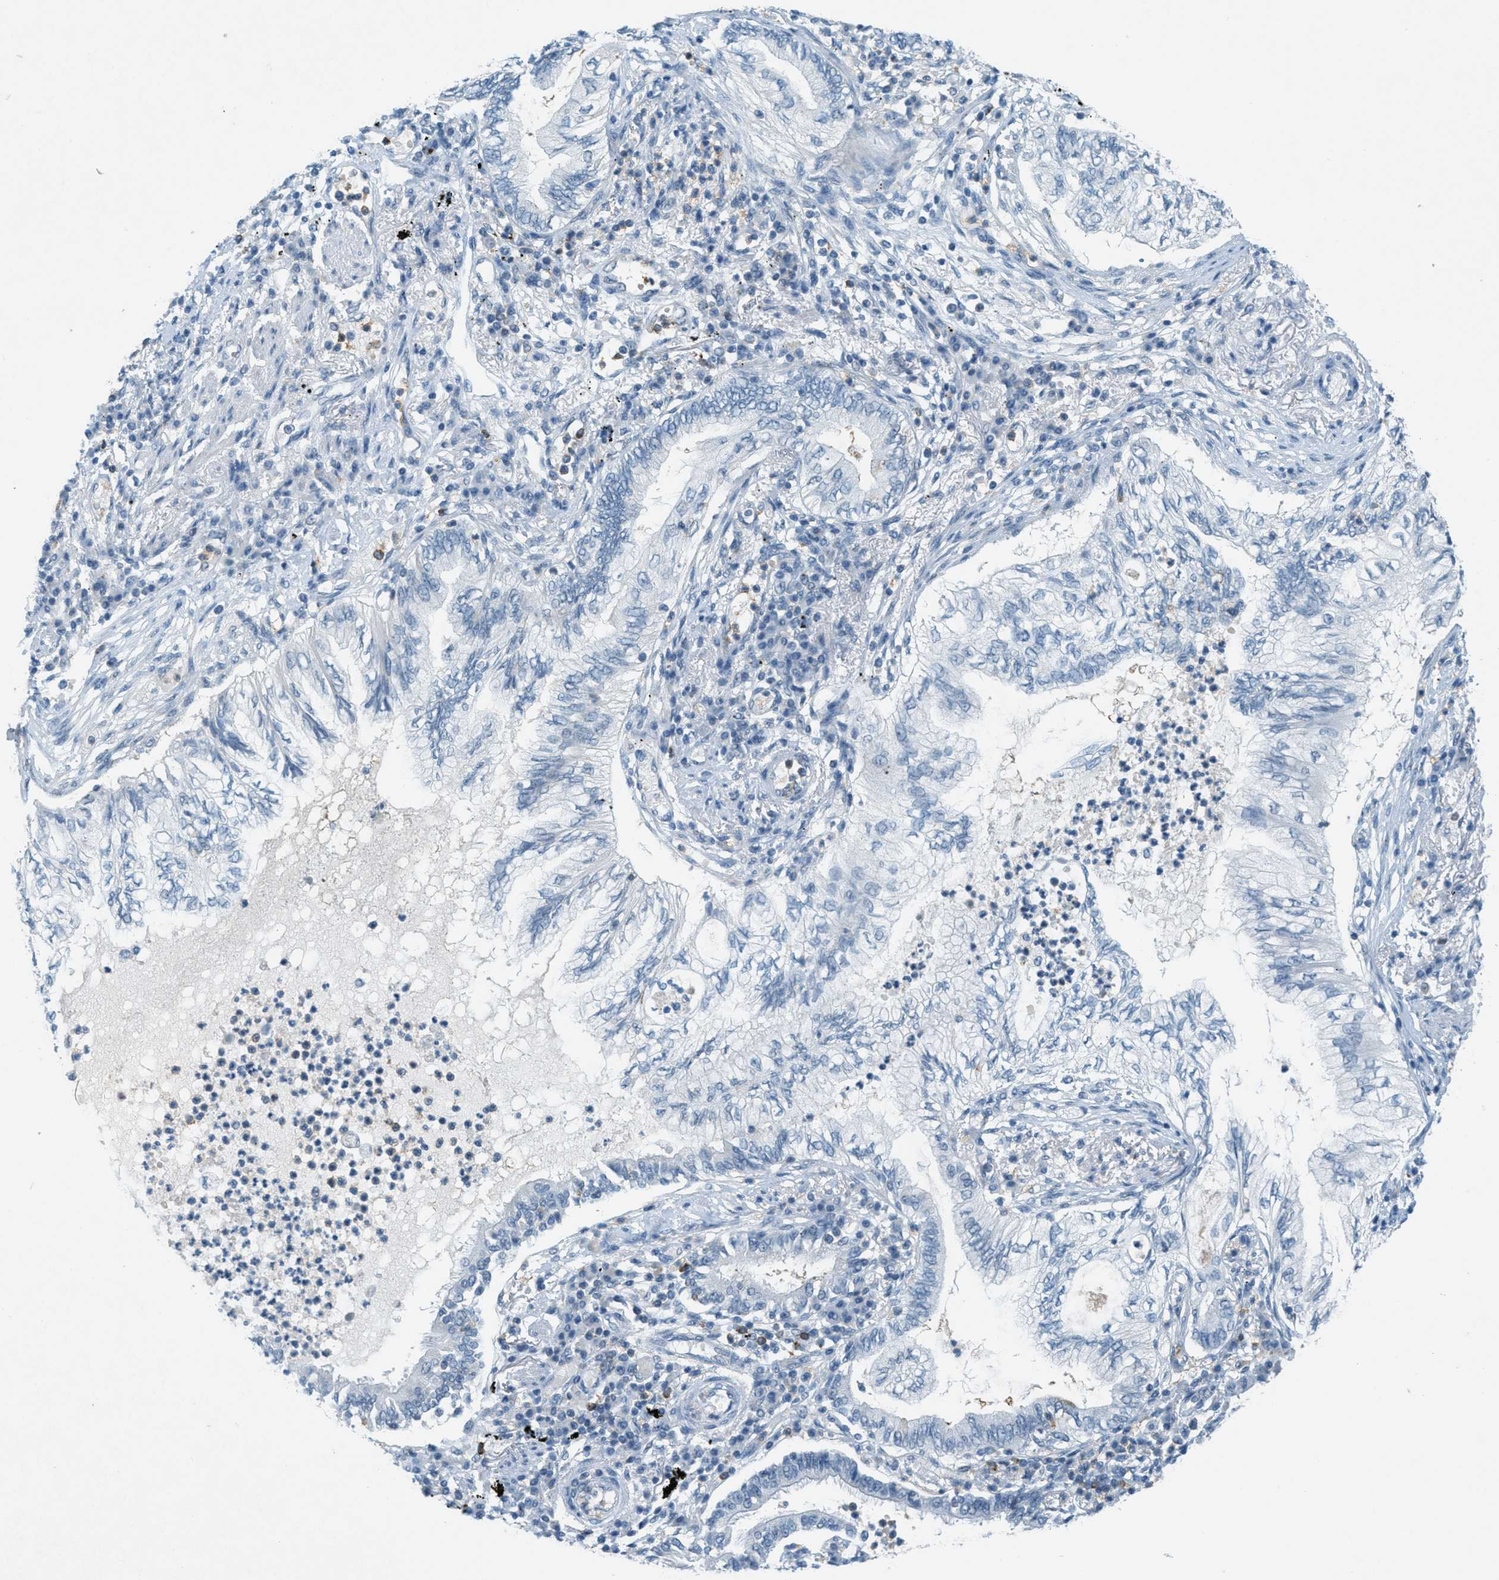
{"staining": {"intensity": "negative", "quantity": "none", "location": "none"}, "tissue": "lung cancer", "cell_type": "Tumor cells", "image_type": "cancer", "snomed": [{"axis": "morphology", "description": "Normal tissue, NOS"}, {"axis": "morphology", "description": "Adenocarcinoma, NOS"}, {"axis": "topography", "description": "Bronchus"}, {"axis": "topography", "description": "Lung"}], "caption": "IHC image of neoplastic tissue: human adenocarcinoma (lung) stained with DAB (3,3'-diaminobenzidine) exhibits no significant protein expression in tumor cells.", "gene": "FYN", "patient": {"sex": "female", "age": 70}}